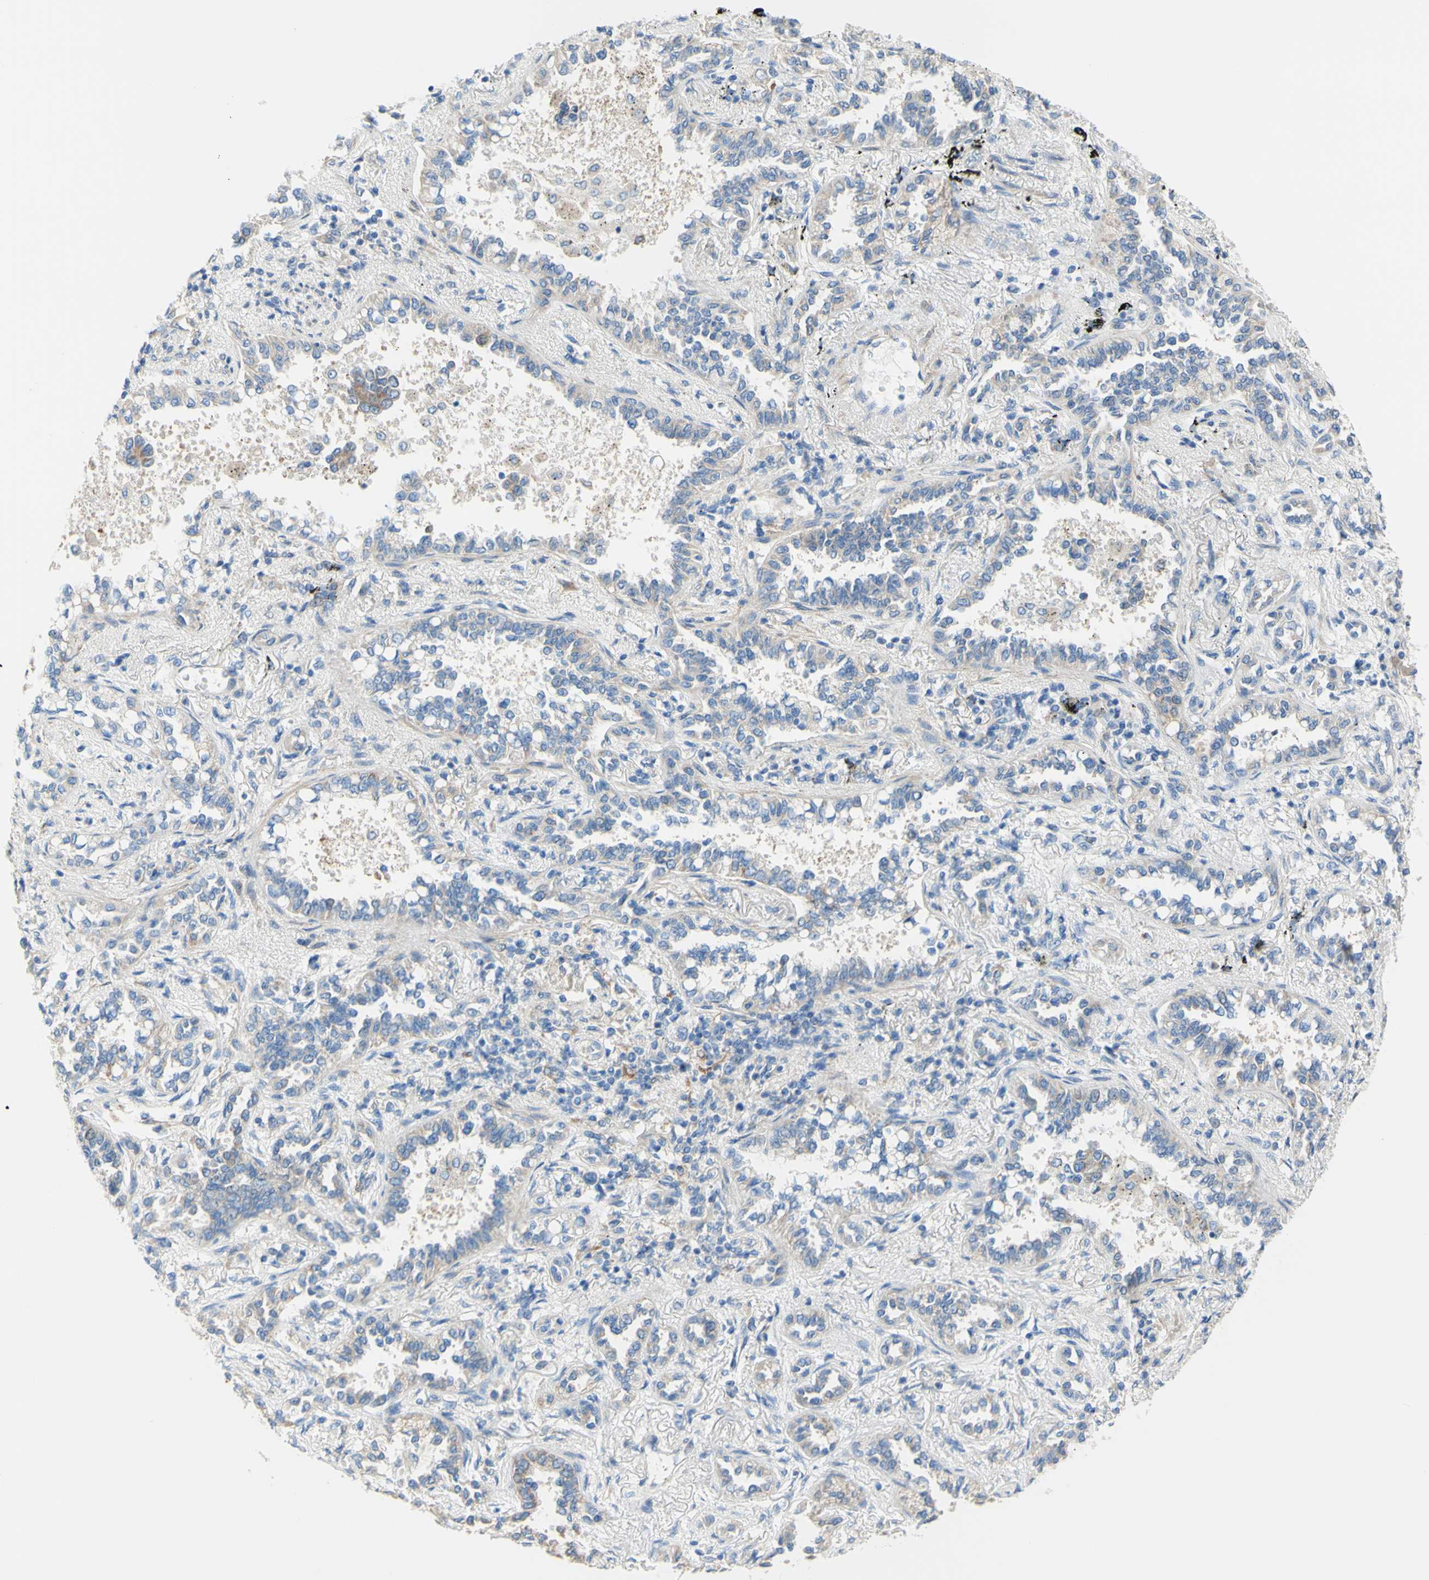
{"staining": {"intensity": "weak", "quantity": "<25%", "location": "cytoplasmic/membranous"}, "tissue": "lung cancer", "cell_type": "Tumor cells", "image_type": "cancer", "snomed": [{"axis": "morphology", "description": "Normal tissue, NOS"}, {"axis": "morphology", "description": "Adenocarcinoma, NOS"}, {"axis": "topography", "description": "Lung"}], "caption": "Micrograph shows no significant protein expression in tumor cells of lung cancer.", "gene": "RETREG2", "patient": {"sex": "male", "age": 59}}